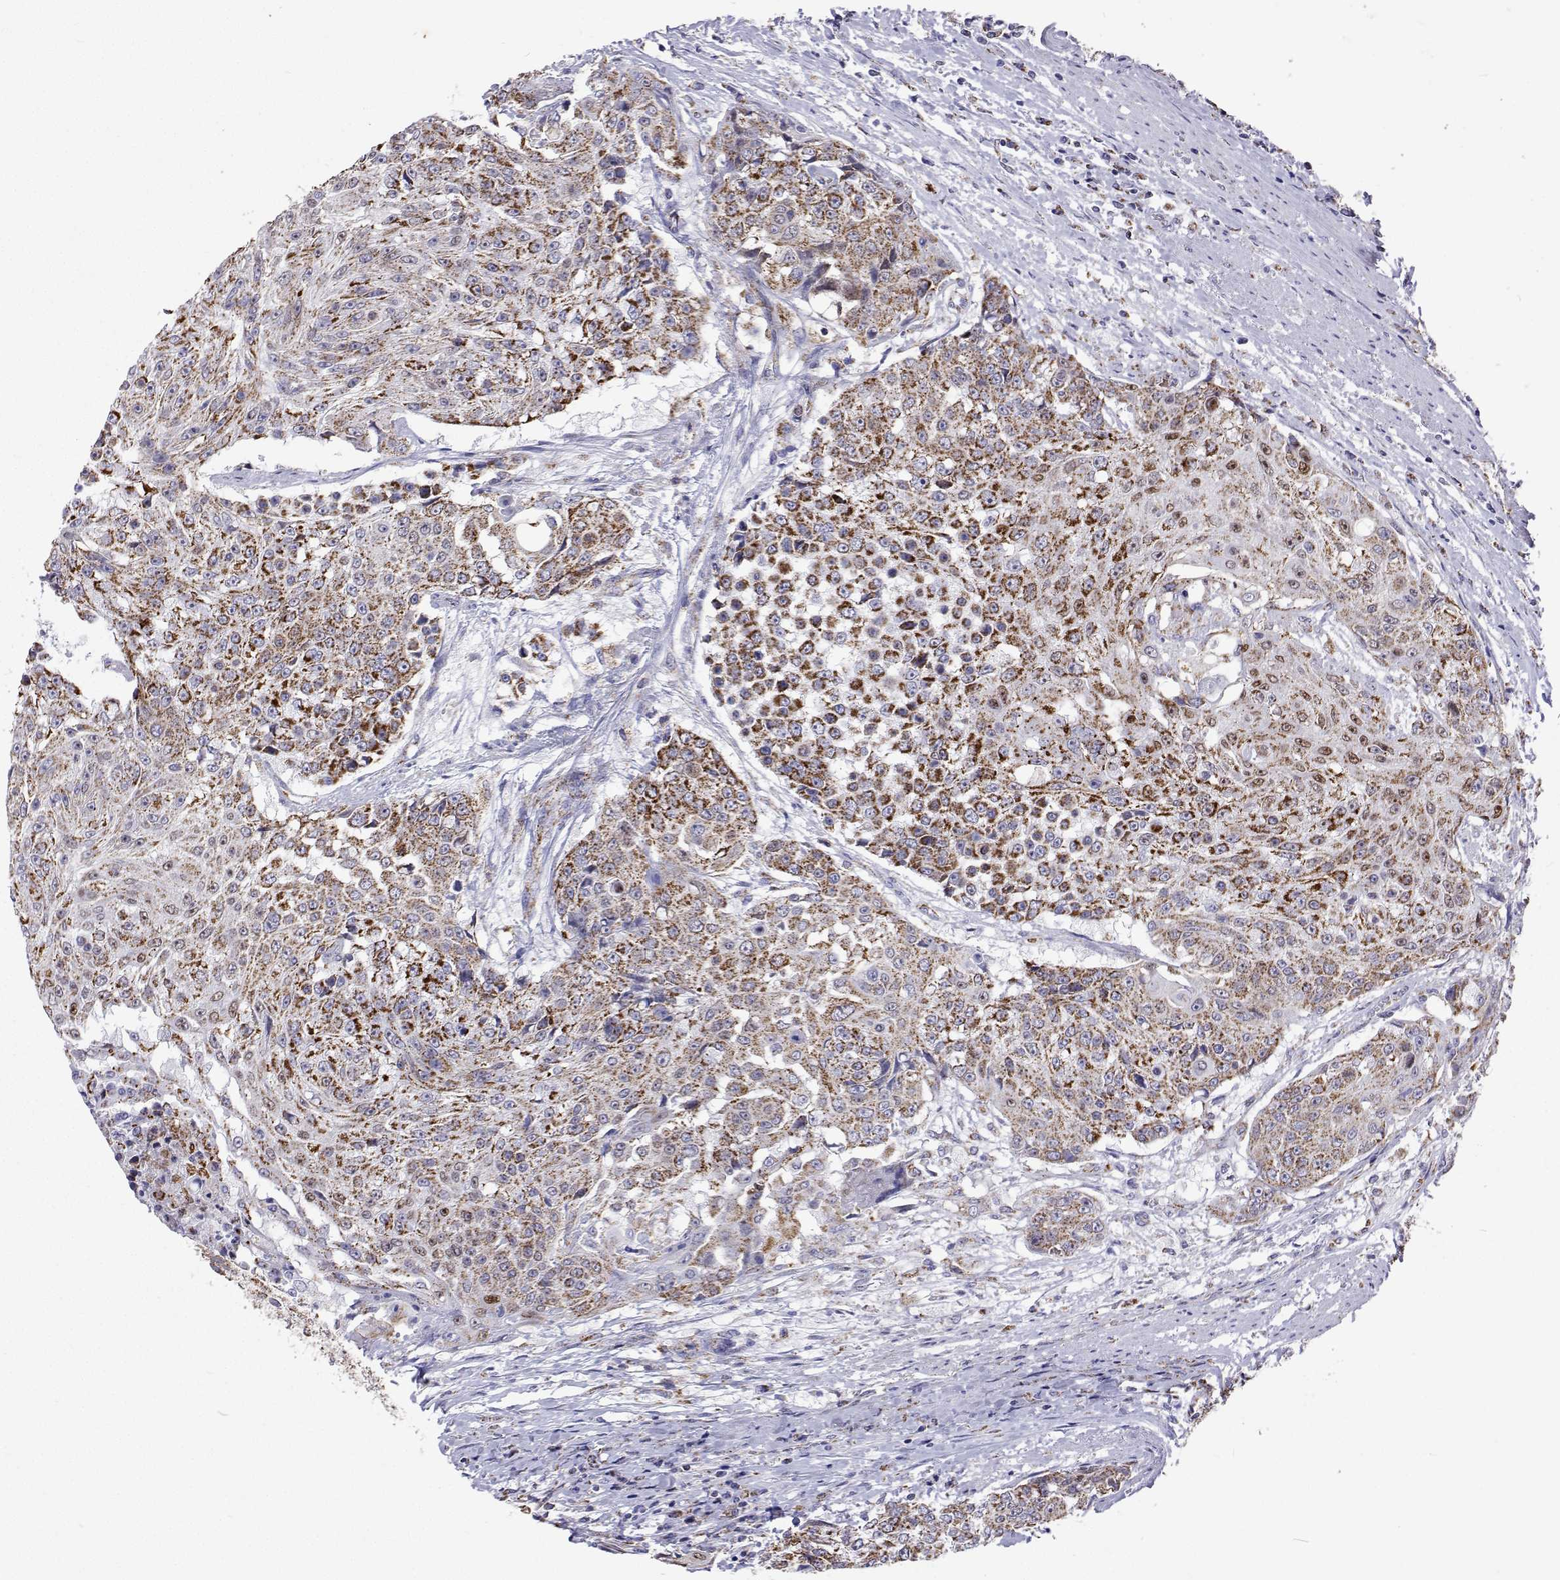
{"staining": {"intensity": "moderate", "quantity": ">75%", "location": "cytoplasmic/membranous"}, "tissue": "urothelial cancer", "cell_type": "Tumor cells", "image_type": "cancer", "snomed": [{"axis": "morphology", "description": "Urothelial carcinoma, High grade"}, {"axis": "topography", "description": "Urinary bladder"}], "caption": "High-grade urothelial carcinoma stained for a protein shows moderate cytoplasmic/membranous positivity in tumor cells. (DAB IHC with brightfield microscopy, high magnification).", "gene": "MCCC2", "patient": {"sex": "female", "age": 63}}